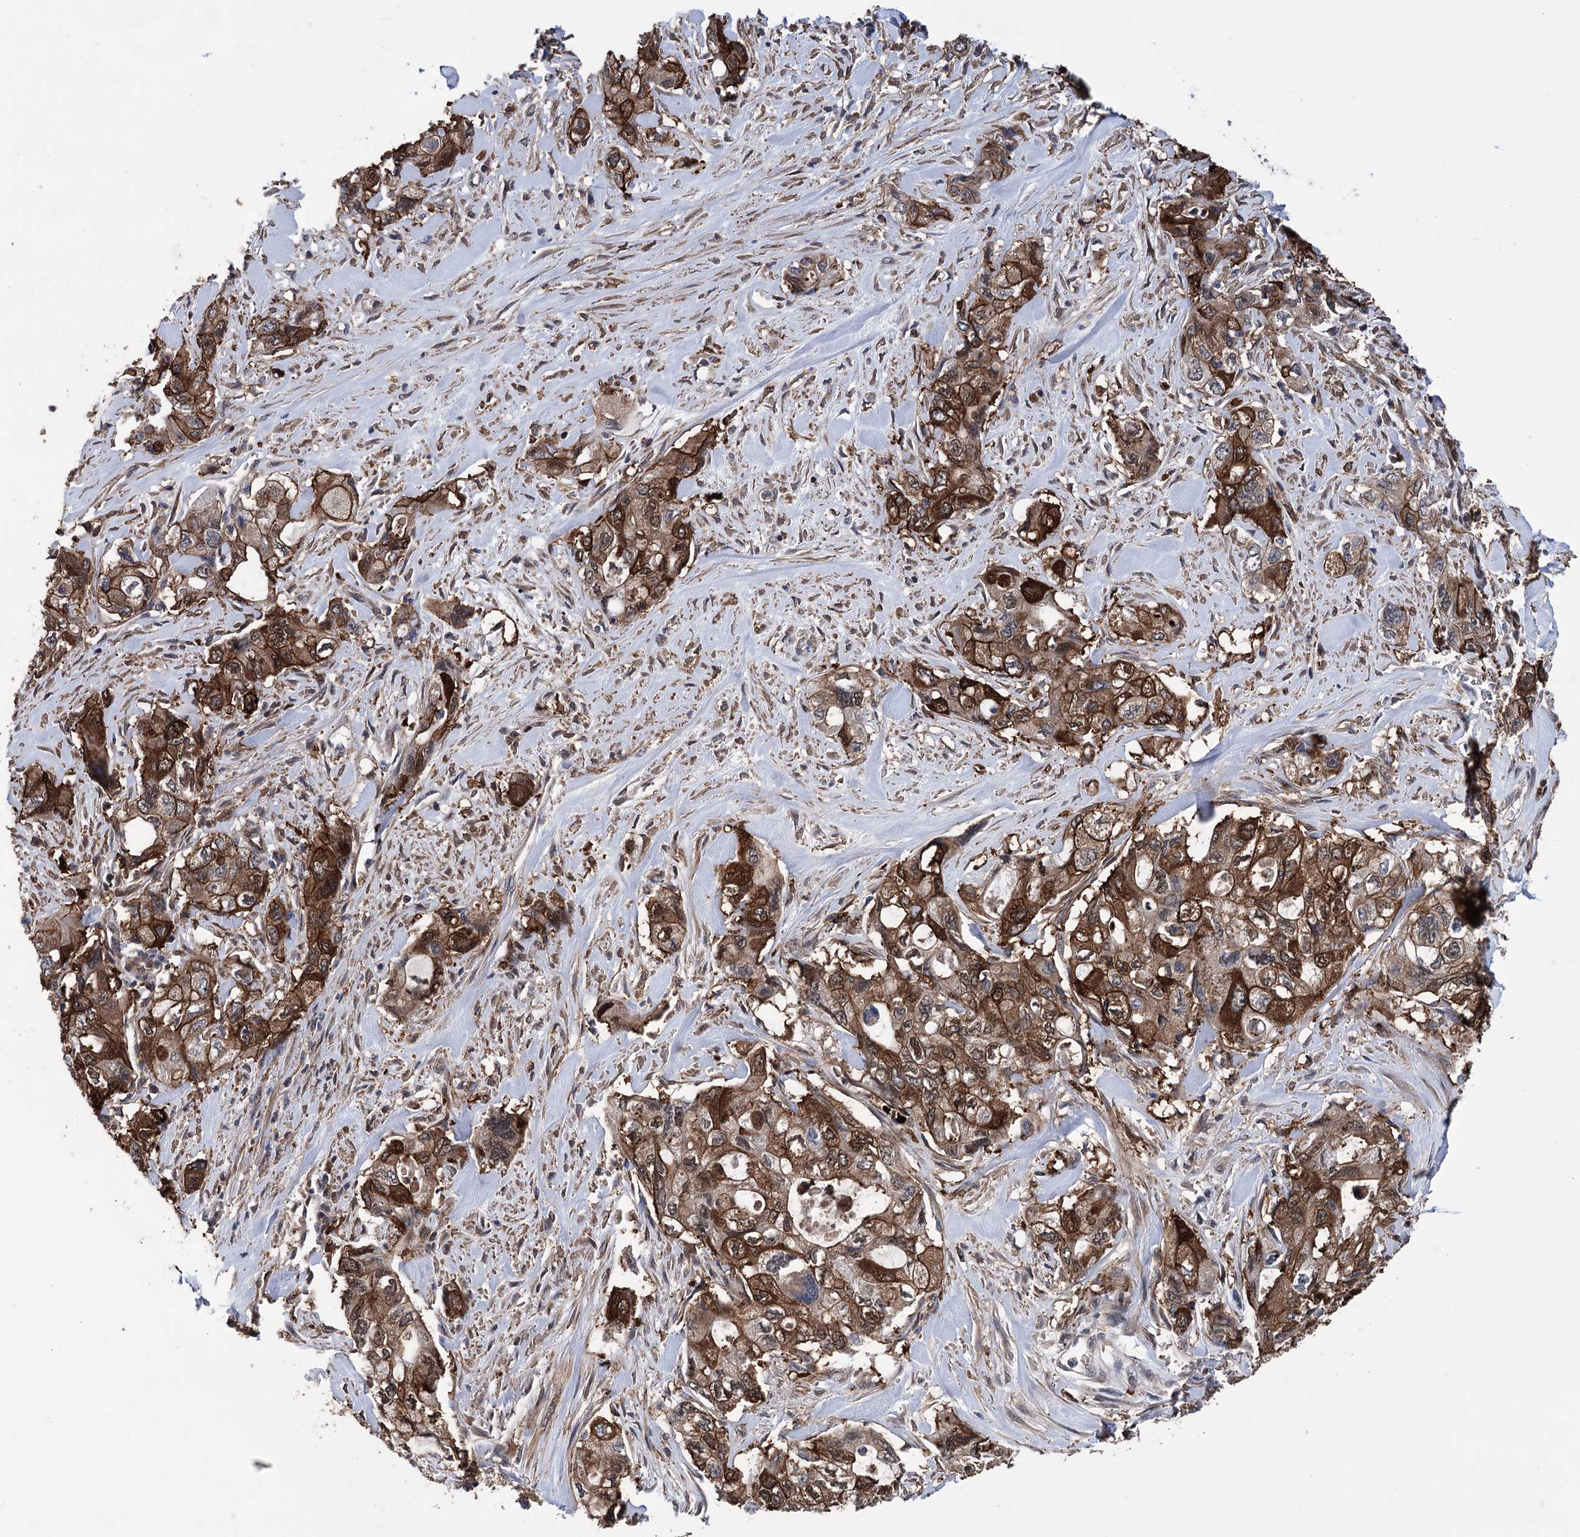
{"staining": {"intensity": "strong", "quantity": ">75%", "location": "cytoplasmic/membranous"}, "tissue": "pancreatic cancer", "cell_type": "Tumor cells", "image_type": "cancer", "snomed": [{"axis": "morphology", "description": "Adenocarcinoma, NOS"}, {"axis": "topography", "description": "Pancreas"}], "caption": "This is a histology image of immunohistochemistry (IHC) staining of pancreatic cancer, which shows strong expression in the cytoplasmic/membranous of tumor cells.", "gene": "DPP3", "patient": {"sex": "female", "age": 73}}